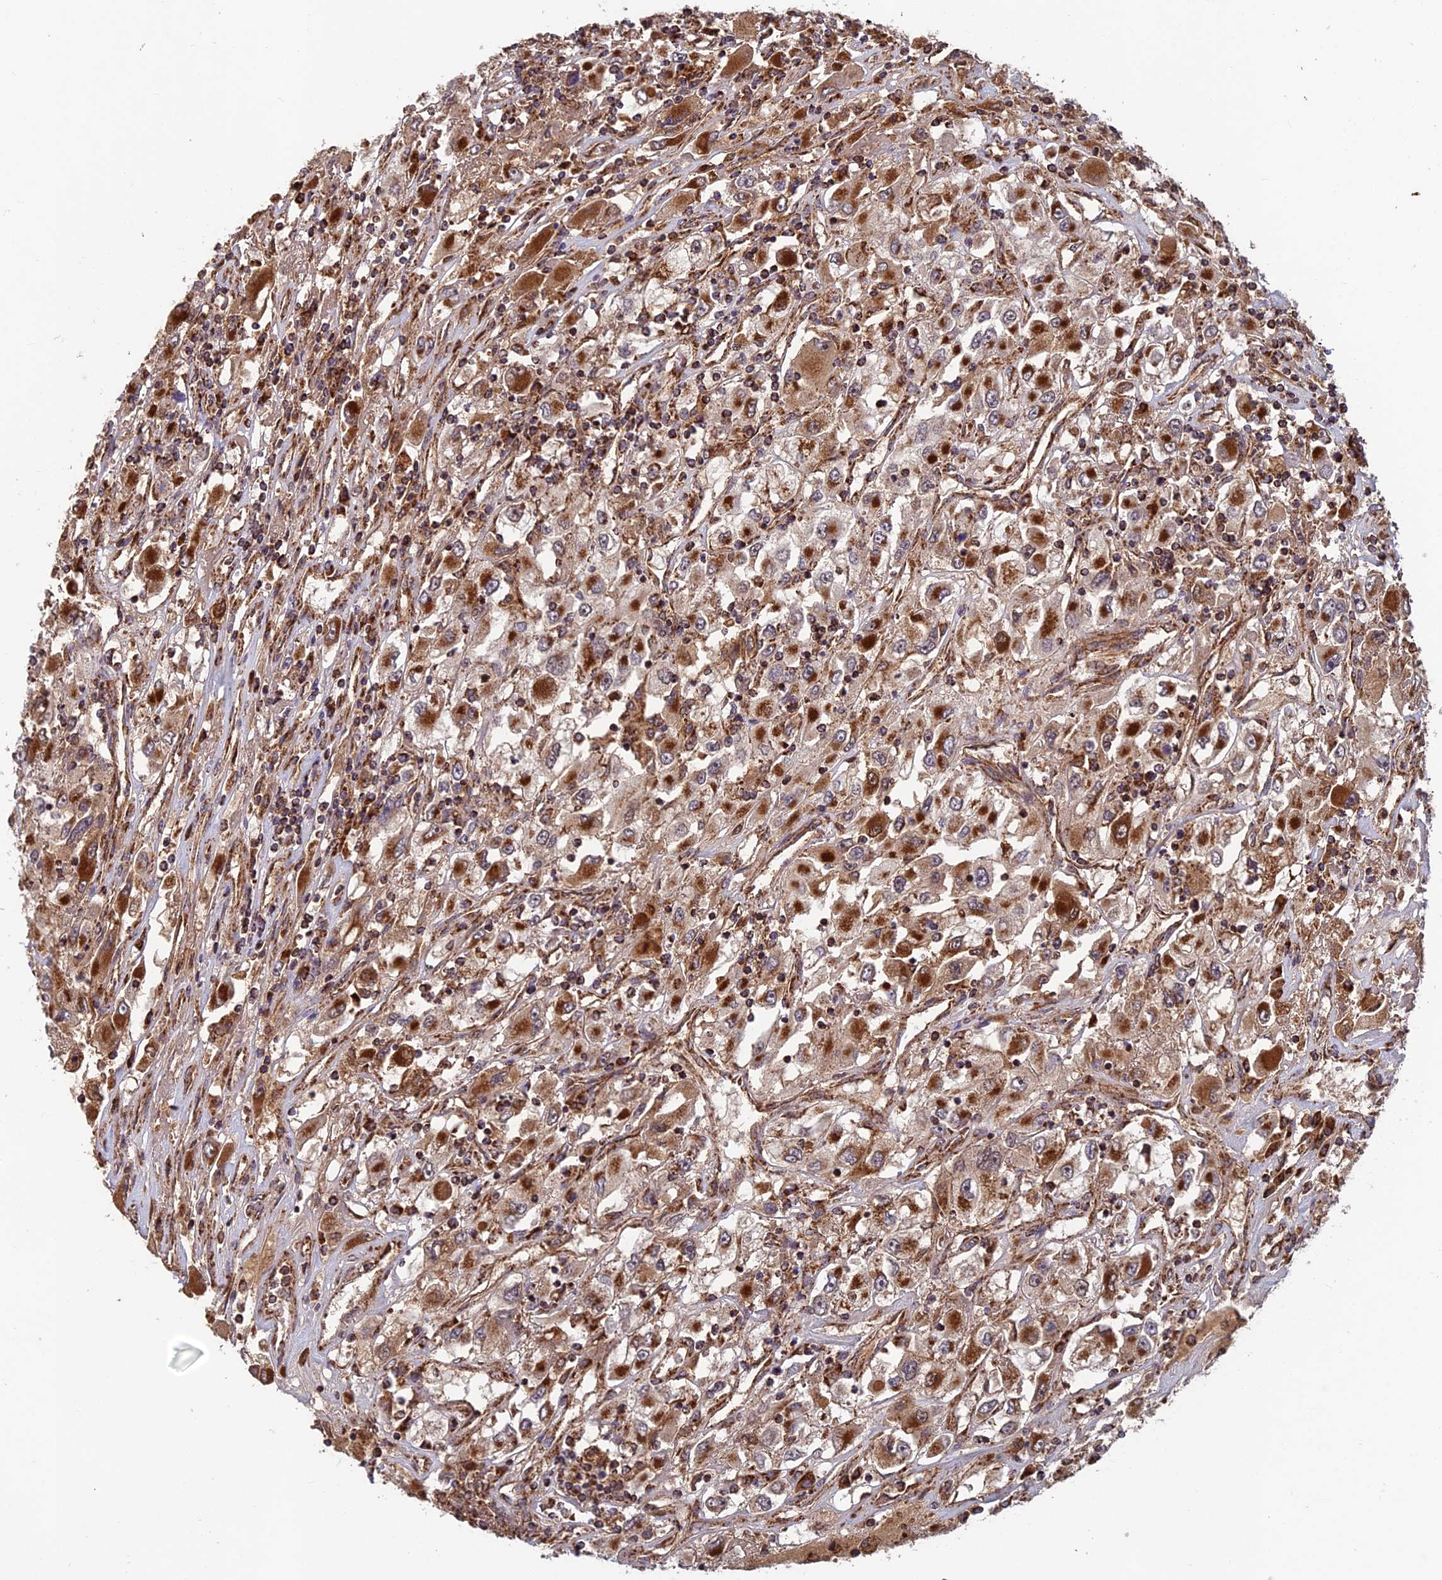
{"staining": {"intensity": "strong", "quantity": ">75%", "location": "cytoplasmic/membranous"}, "tissue": "renal cancer", "cell_type": "Tumor cells", "image_type": "cancer", "snomed": [{"axis": "morphology", "description": "Adenocarcinoma, NOS"}, {"axis": "topography", "description": "Kidney"}], "caption": "Immunohistochemical staining of human renal adenocarcinoma reveals high levels of strong cytoplasmic/membranous protein positivity in approximately >75% of tumor cells.", "gene": "CCDC15", "patient": {"sex": "female", "age": 52}}